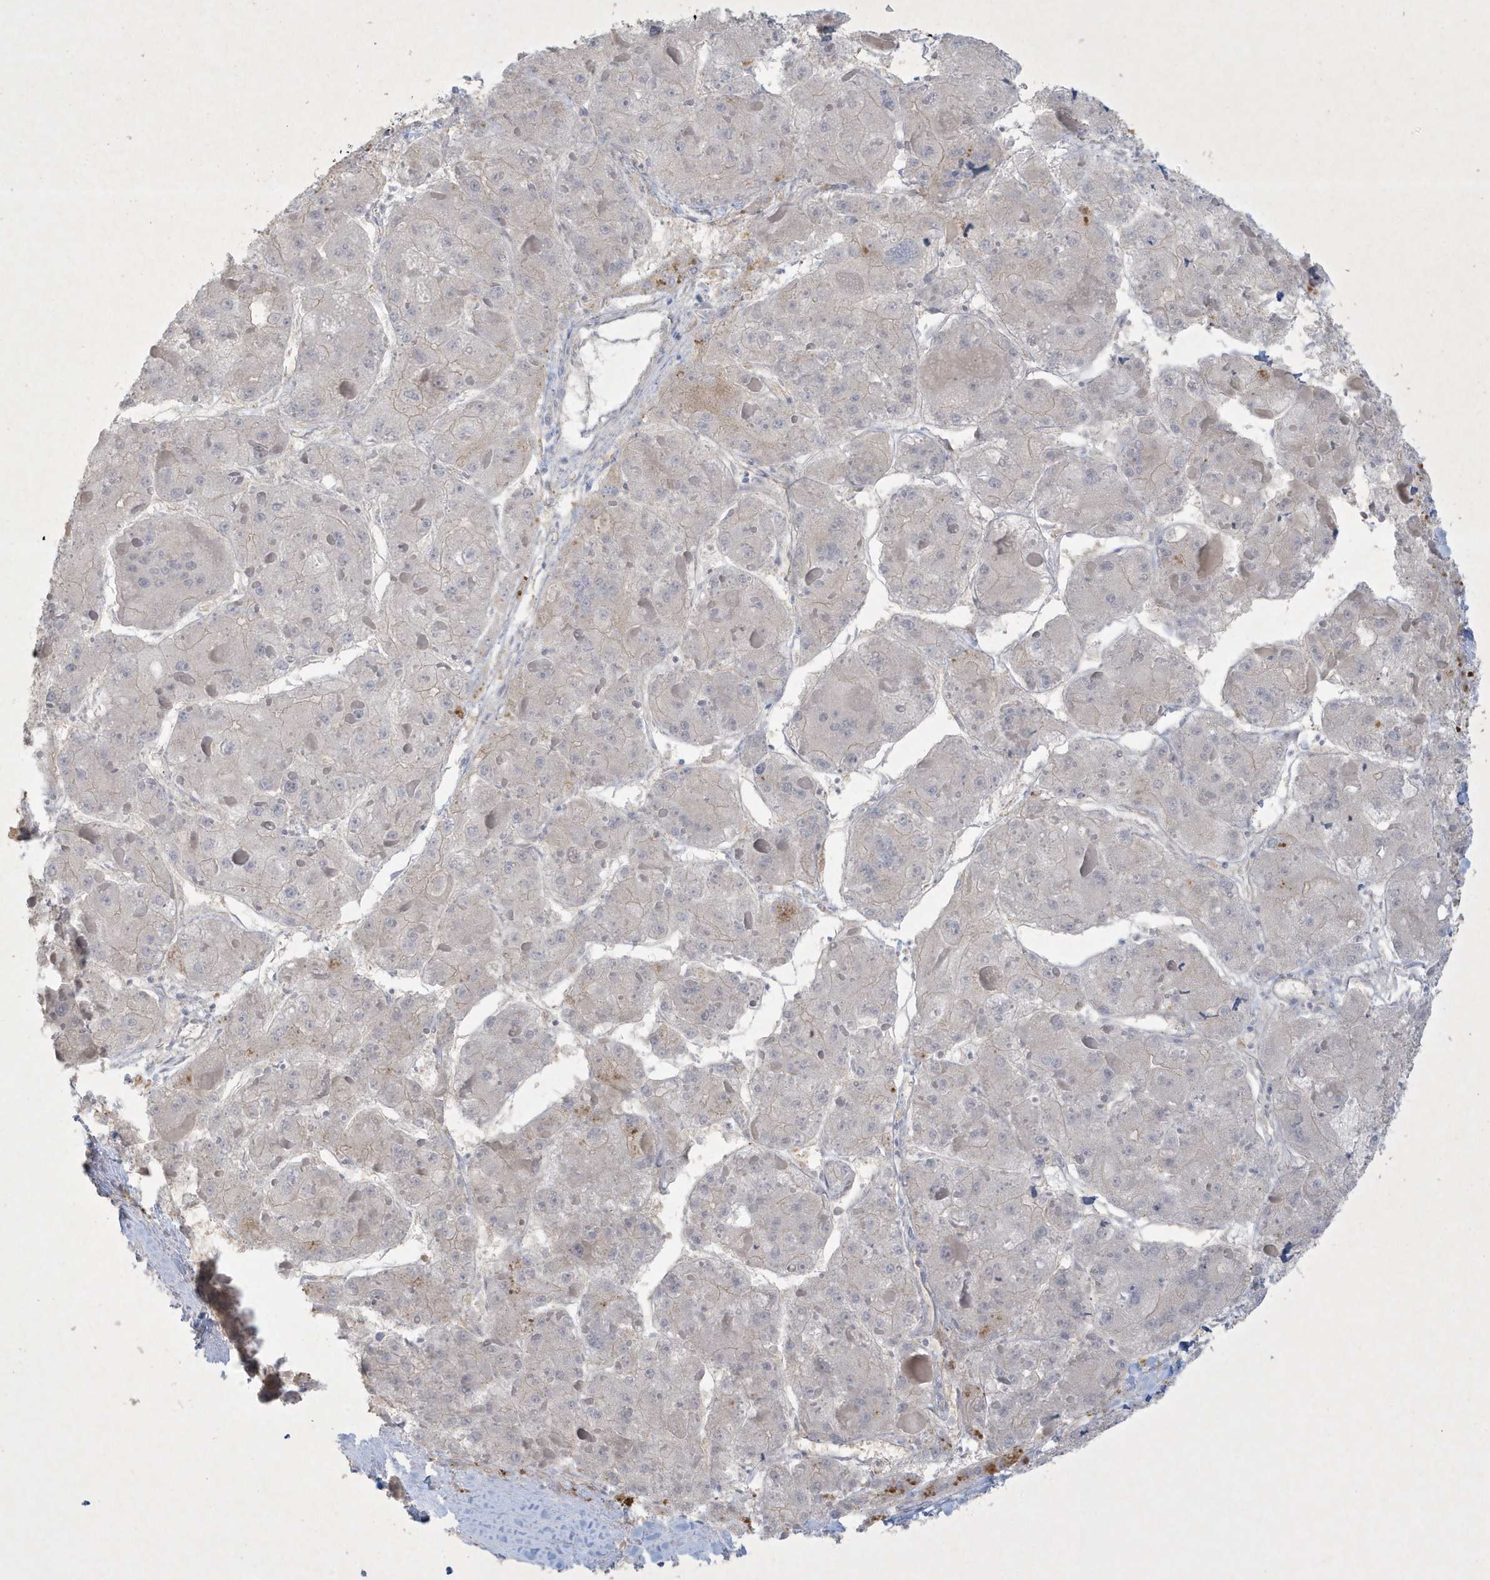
{"staining": {"intensity": "negative", "quantity": "none", "location": "none"}, "tissue": "liver cancer", "cell_type": "Tumor cells", "image_type": "cancer", "snomed": [{"axis": "morphology", "description": "Carcinoma, Hepatocellular, NOS"}, {"axis": "topography", "description": "Liver"}], "caption": "This micrograph is of liver cancer stained with immunohistochemistry (IHC) to label a protein in brown with the nuclei are counter-stained blue. There is no staining in tumor cells.", "gene": "CCDC24", "patient": {"sex": "female", "age": 73}}